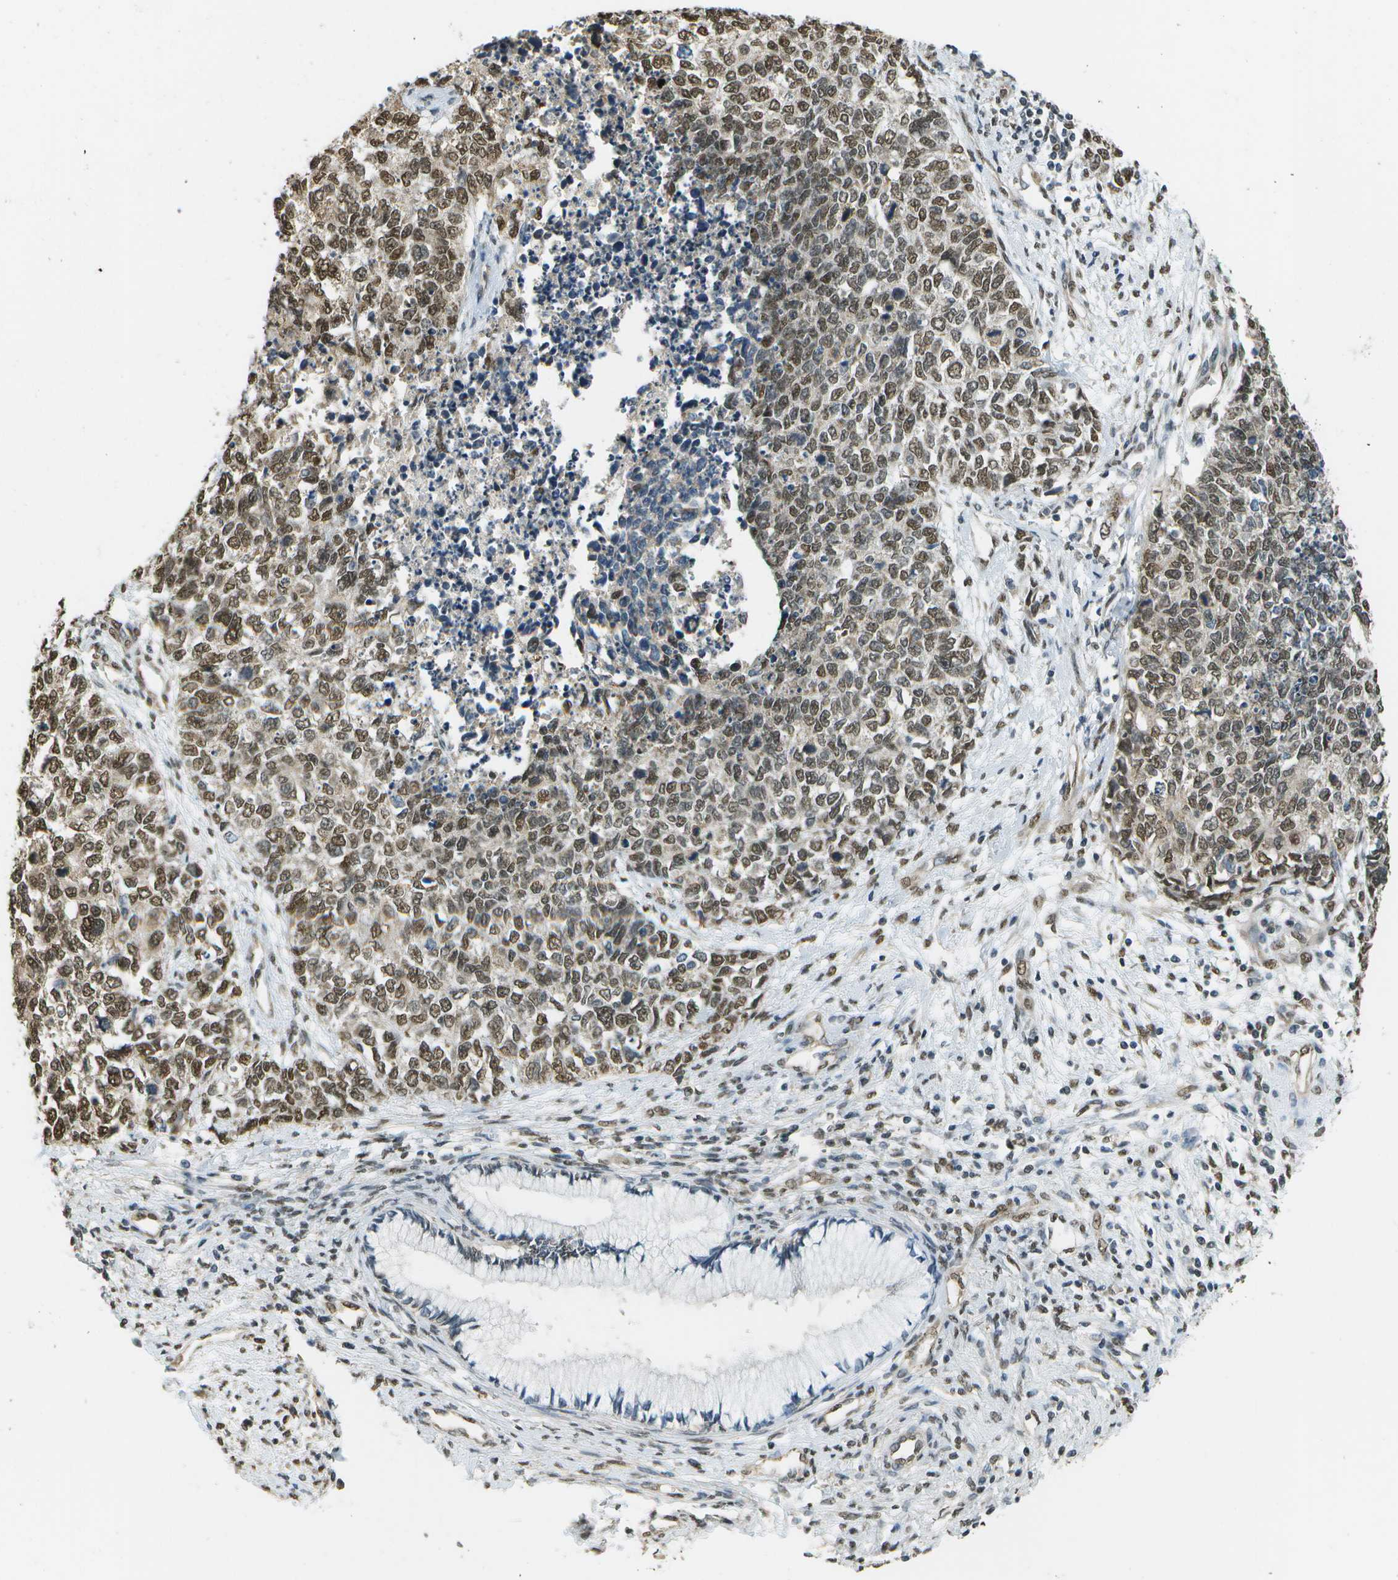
{"staining": {"intensity": "moderate", "quantity": ">75%", "location": "nuclear"}, "tissue": "cervical cancer", "cell_type": "Tumor cells", "image_type": "cancer", "snomed": [{"axis": "morphology", "description": "Squamous cell carcinoma, NOS"}, {"axis": "topography", "description": "Cervix"}], "caption": "Immunohistochemistry photomicrograph of human cervical squamous cell carcinoma stained for a protein (brown), which shows medium levels of moderate nuclear staining in approximately >75% of tumor cells.", "gene": "ABL2", "patient": {"sex": "female", "age": 63}}